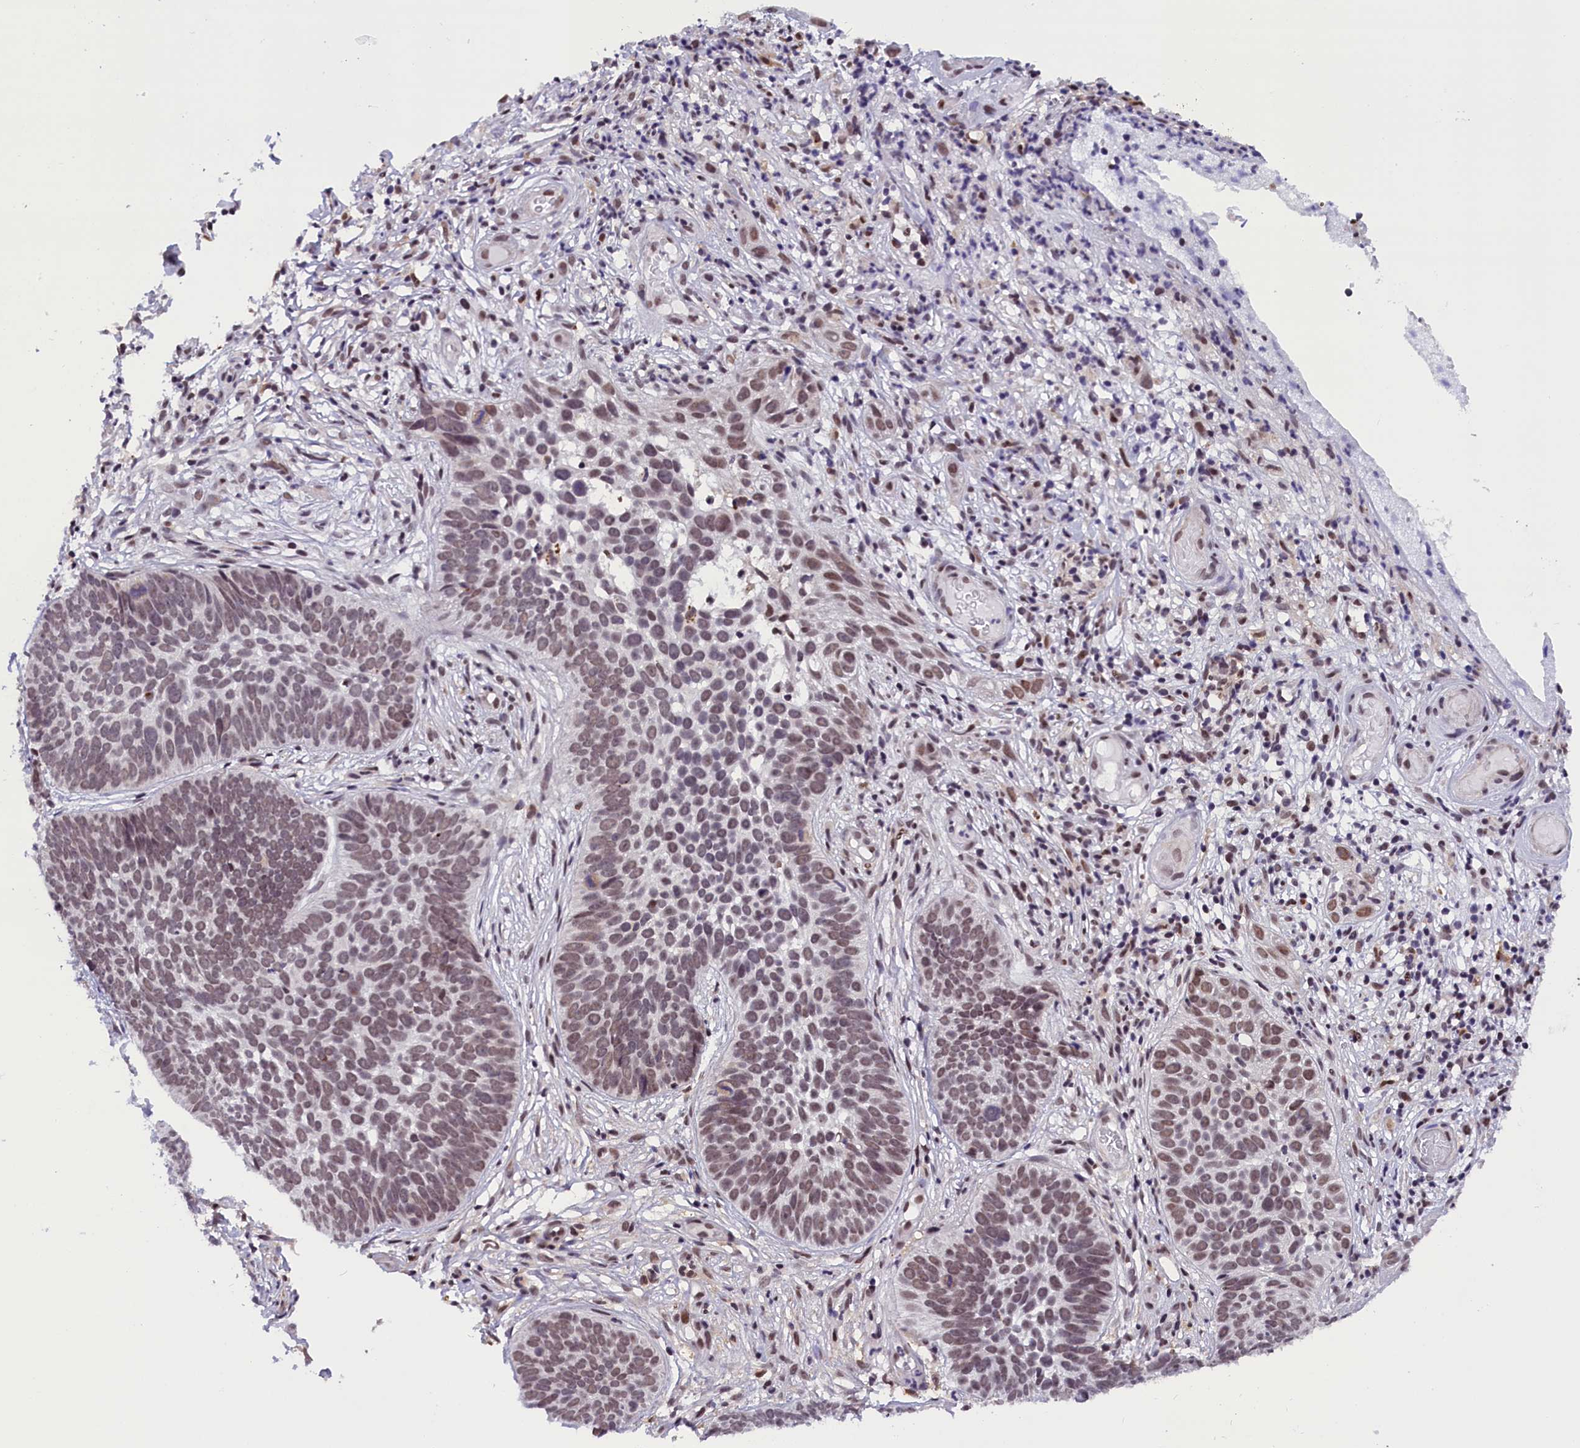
{"staining": {"intensity": "weak", "quantity": ">75%", "location": "nuclear"}, "tissue": "skin cancer", "cell_type": "Tumor cells", "image_type": "cancer", "snomed": [{"axis": "morphology", "description": "Basal cell carcinoma"}, {"axis": "topography", "description": "Skin"}], "caption": "Skin basal cell carcinoma was stained to show a protein in brown. There is low levels of weak nuclear expression in approximately >75% of tumor cells.", "gene": "CDYL2", "patient": {"sex": "male", "age": 89}}